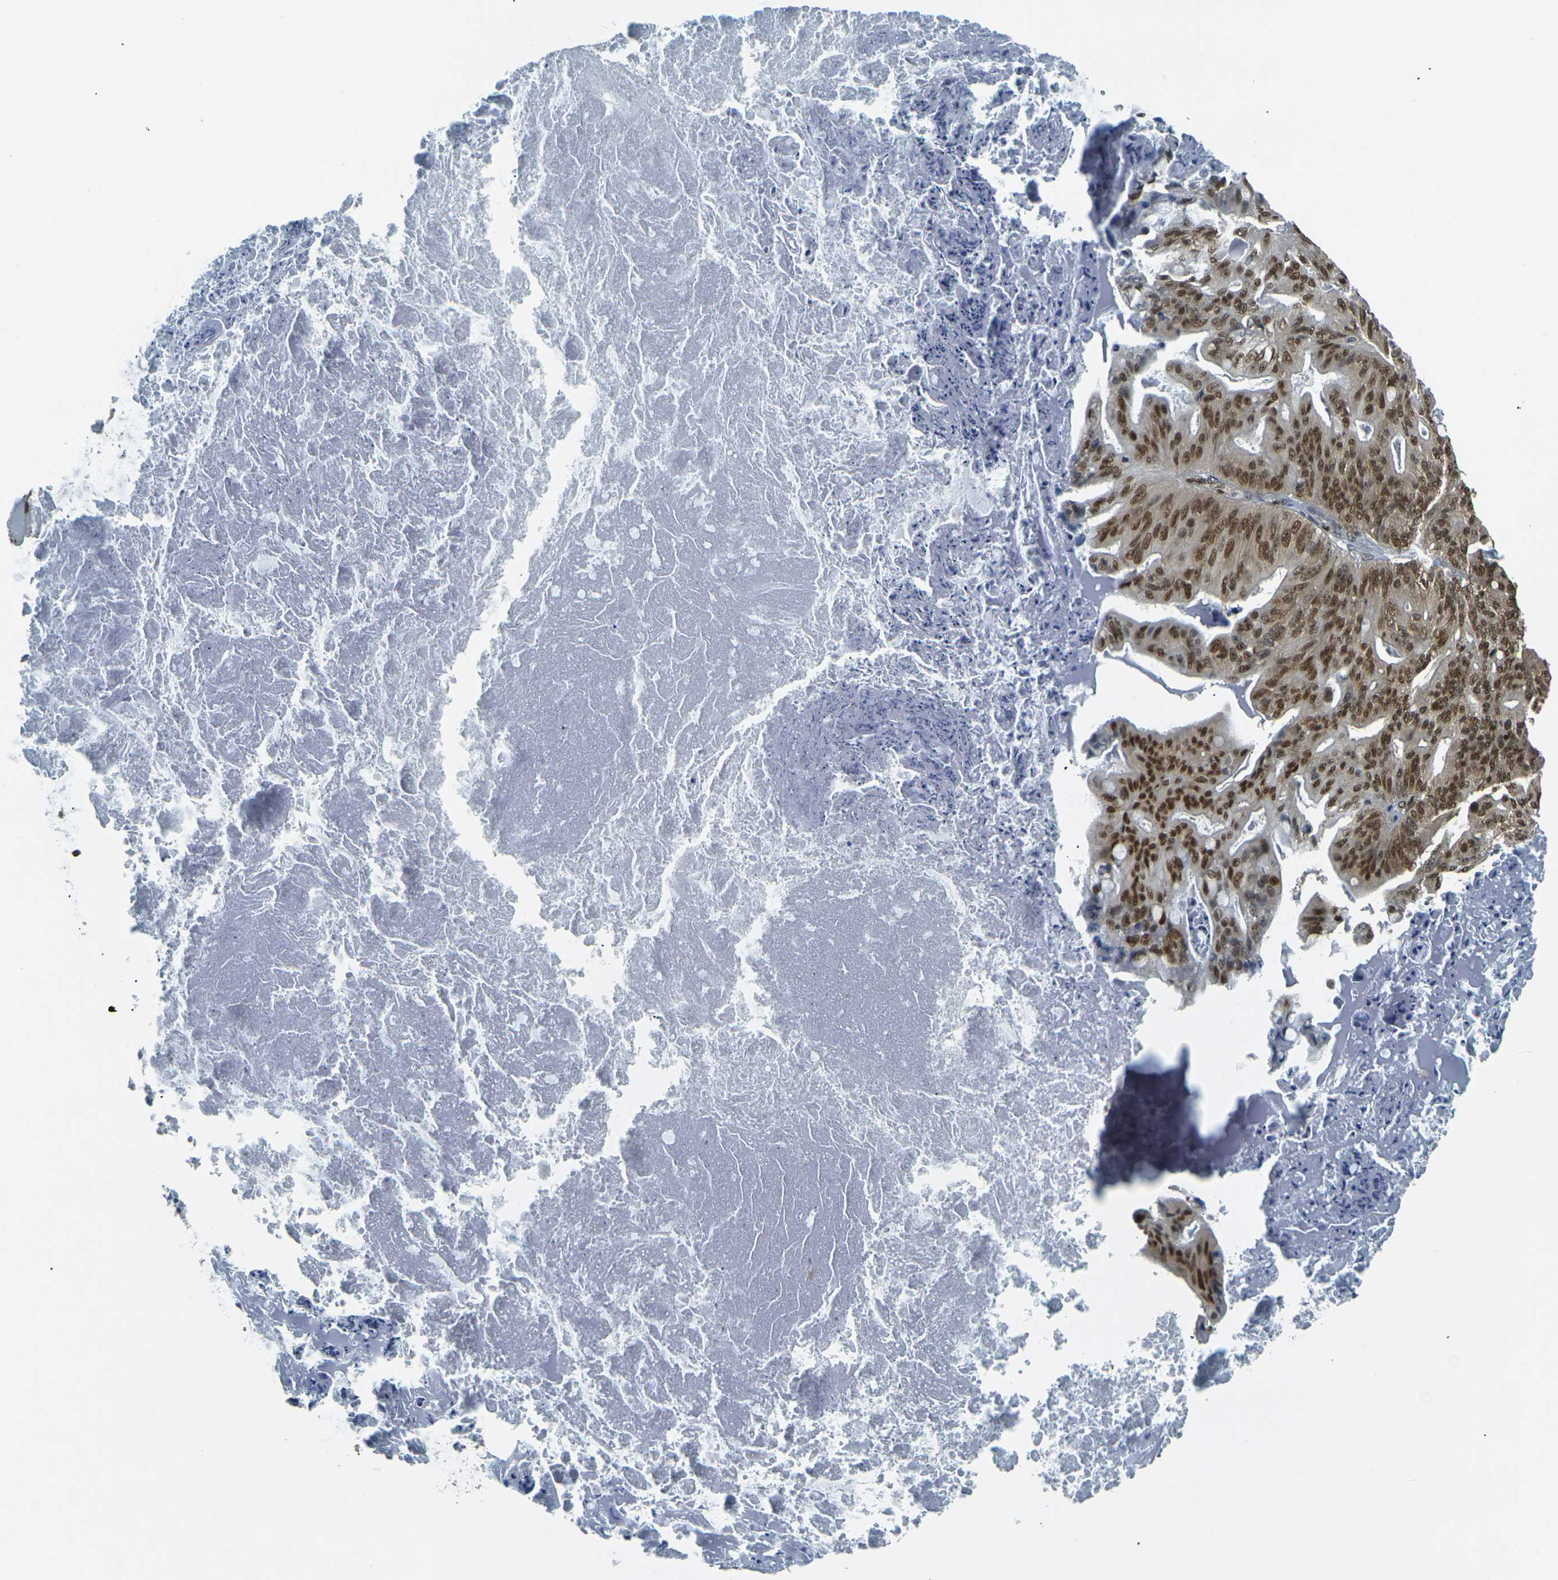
{"staining": {"intensity": "moderate", "quantity": "25%-75%", "location": "nuclear"}, "tissue": "ovarian cancer", "cell_type": "Tumor cells", "image_type": "cancer", "snomed": [{"axis": "morphology", "description": "Cystadenocarcinoma, mucinous, NOS"}, {"axis": "topography", "description": "Ovary"}], "caption": "Human ovarian cancer (mucinous cystadenocarcinoma) stained with a brown dye demonstrates moderate nuclear positive staining in about 25%-75% of tumor cells.", "gene": "NHEJ1", "patient": {"sex": "female", "age": 36}}